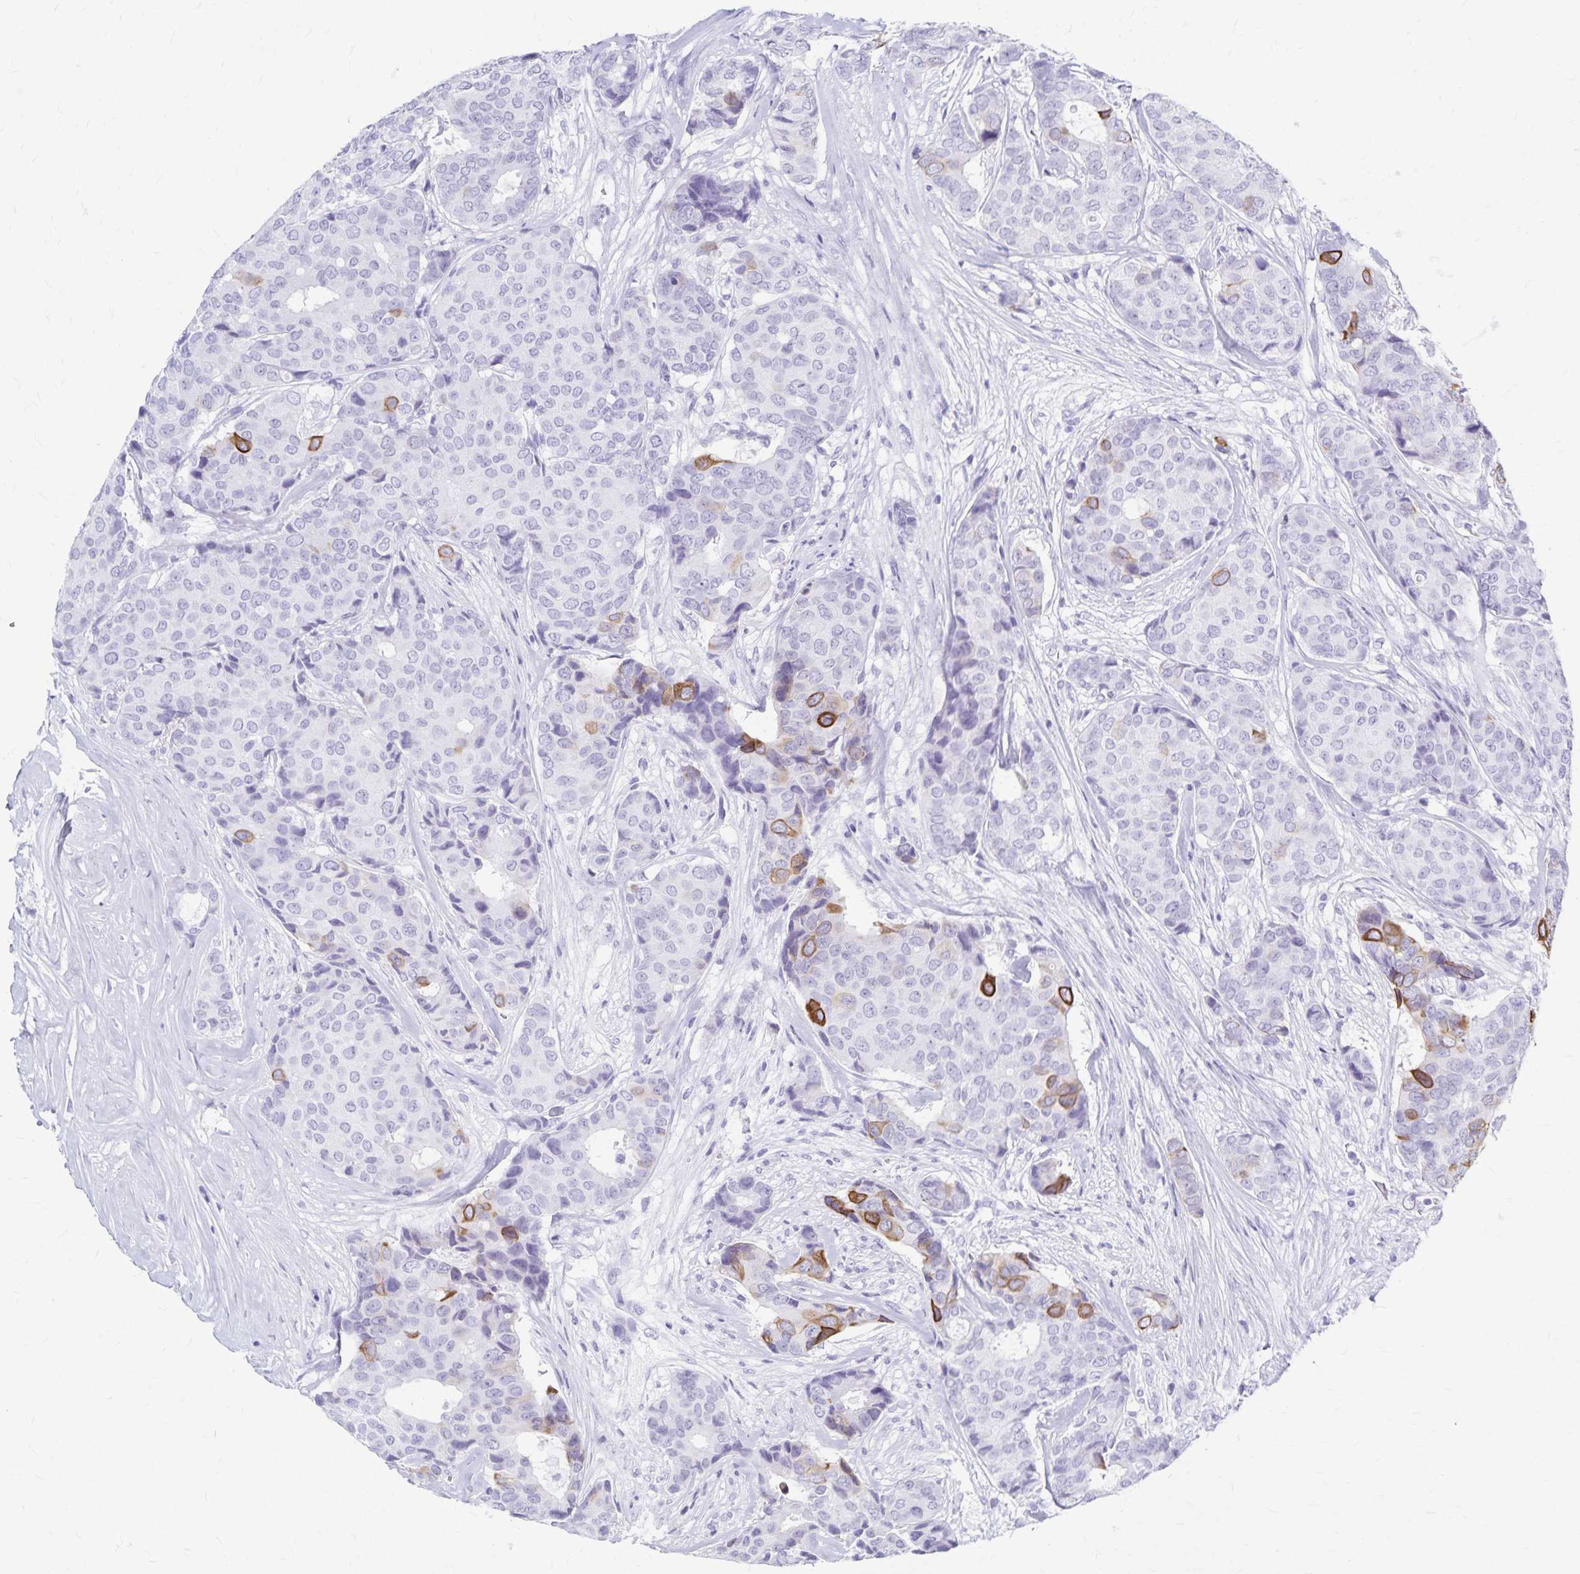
{"staining": {"intensity": "strong", "quantity": "<25%", "location": "cytoplasmic/membranous"}, "tissue": "breast cancer", "cell_type": "Tumor cells", "image_type": "cancer", "snomed": [{"axis": "morphology", "description": "Duct carcinoma"}, {"axis": "topography", "description": "Breast"}], "caption": "A high-resolution histopathology image shows immunohistochemistry (IHC) staining of breast cancer, which reveals strong cytoplasmic/membranous staining in about <25% of tumor cells.", "gene": "GPBAR1", "patient": {"sex": "female", "age": 75}}